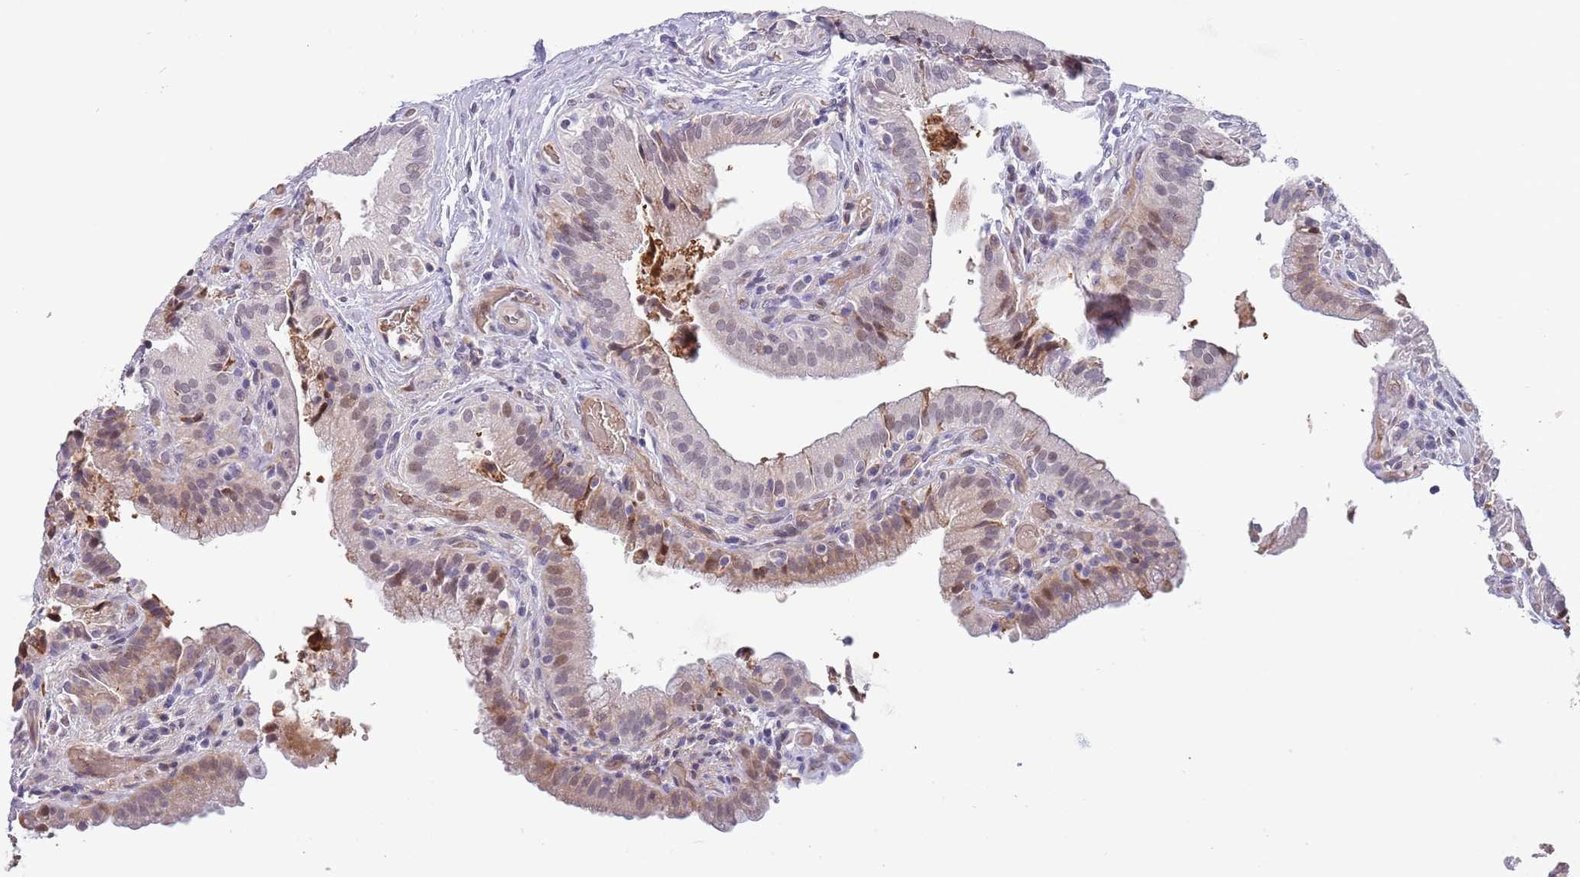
{"staining": {"intensity": "moderate", "quantity": "<25%", "location": "cytoplasmic/membranous,nuclear"}, "tissue": "gallbladder", "cell_type": "Glandular cells", "image_type": "normal", "snomed": [{"axis": "morphology", "description": "Normal tissue, NOS"}, {"axis": "topography", "description": "Gallbladder"}], "caption": "A high-resolution histopathology image shows immunohistochemistry staining of benign gallbladder, which reveals moderate cytoplasmic/membranous,nuclear expression in approximately <25% of glandular cells.", "gene": "LYPD6B", "patient": {"sex": "male", "age": 24}}